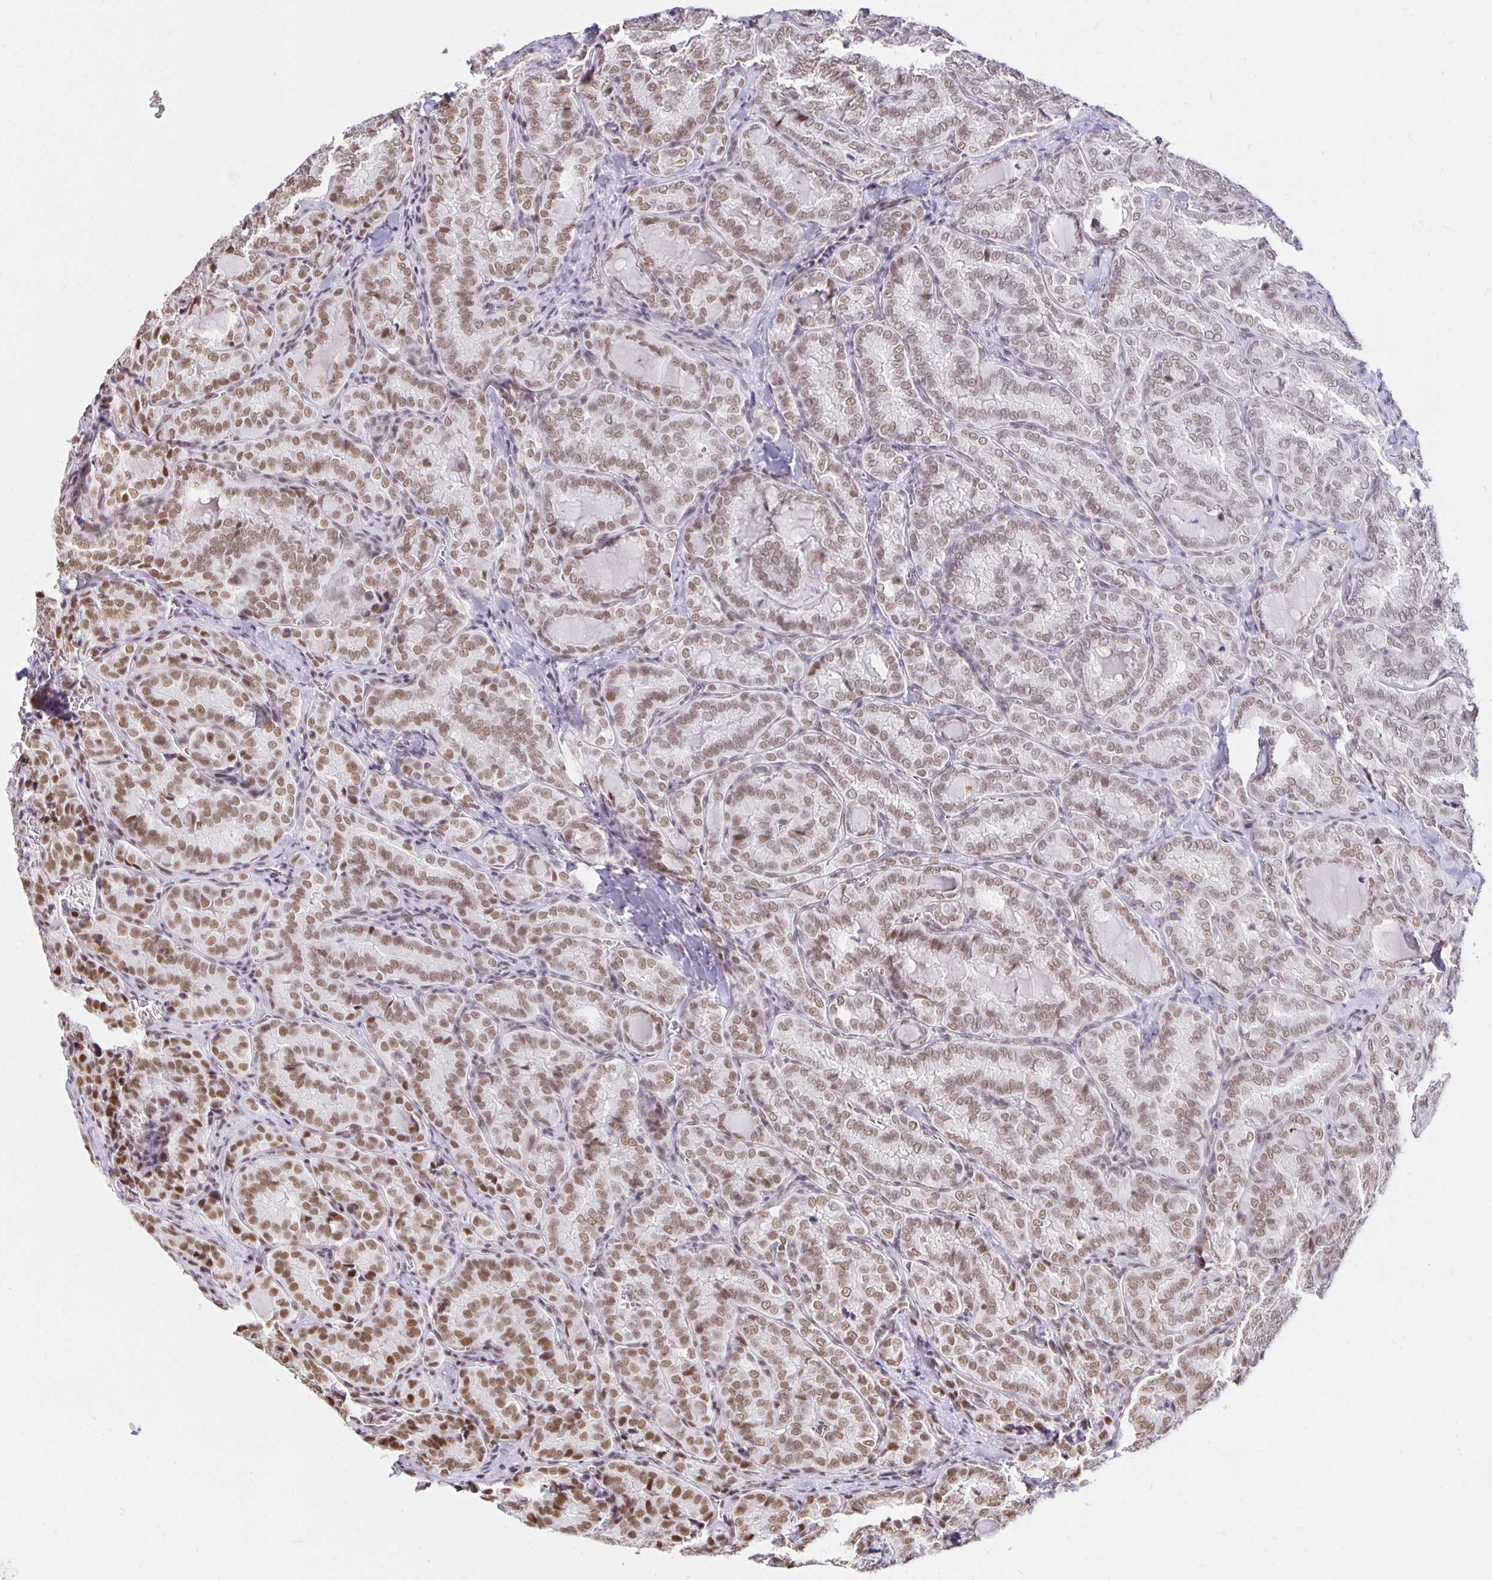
{"staining": {"intensity": "moderate", "quantity": ">75%", "location": "nuclear"}, "tissue": "thyroid cancer", "cell_type": "Tumor cells", "image_type": "cancer", "snomed": [{"axis": "morphology", "description": "Papillary adenocarcinoma, NOS"}, {"axis": "topography", "description": "Thyroid gland"}], "caption": "This is a photomicrograph of immunohistochemistry (IHC) staining of papillary adenocarcinoma (thyroid), which shows moderate expression in the nuclear of tumor cells.", "gene": "ZNF579", "patient": {"sex": "female", "age": 30}}